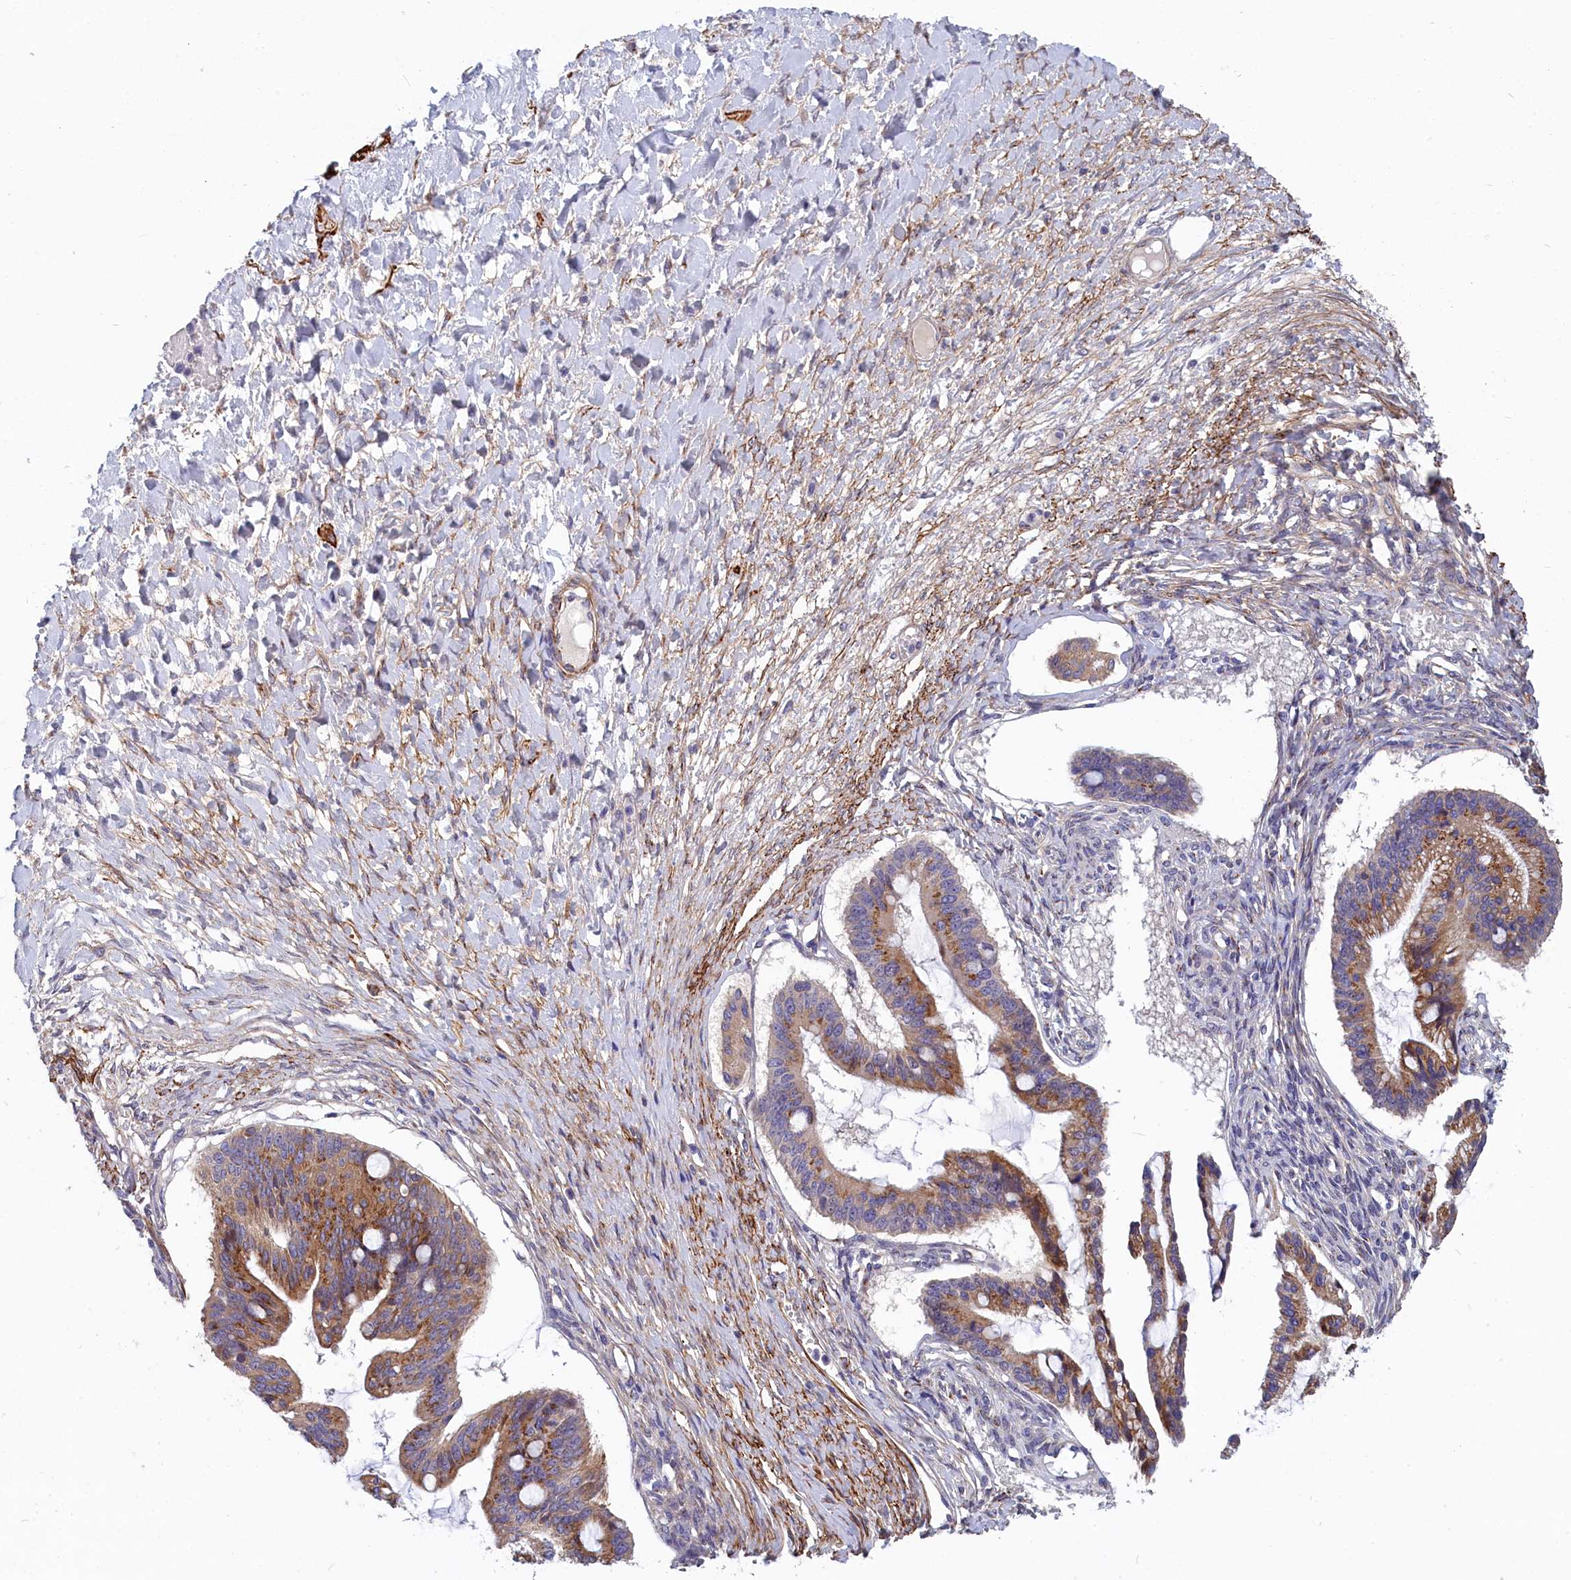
{"staining": {"intensity": "moderate", "quantity": "25%-75%", "location": "cytoplasmic/membranous"}, "tissue": "ovarian cancer", "cell_type": "Tumor cells", "image_type": "cancer", "snomed": [{"axis": "morphology", "description": "Cystadenocarcinoma, mucinous, NOS"}, {"axis": "topography", "description": "Ovary"}], "caption": "Ovarian mucinous cystadenocarcinoma tissue shows moderate cytoplasmic/membranous positivity in about 25%-75% of tumor cells, visualized by immunohistochemistry.", "gene": "TUBGCP4", "patient": {"sex": "female", "age": 73}}